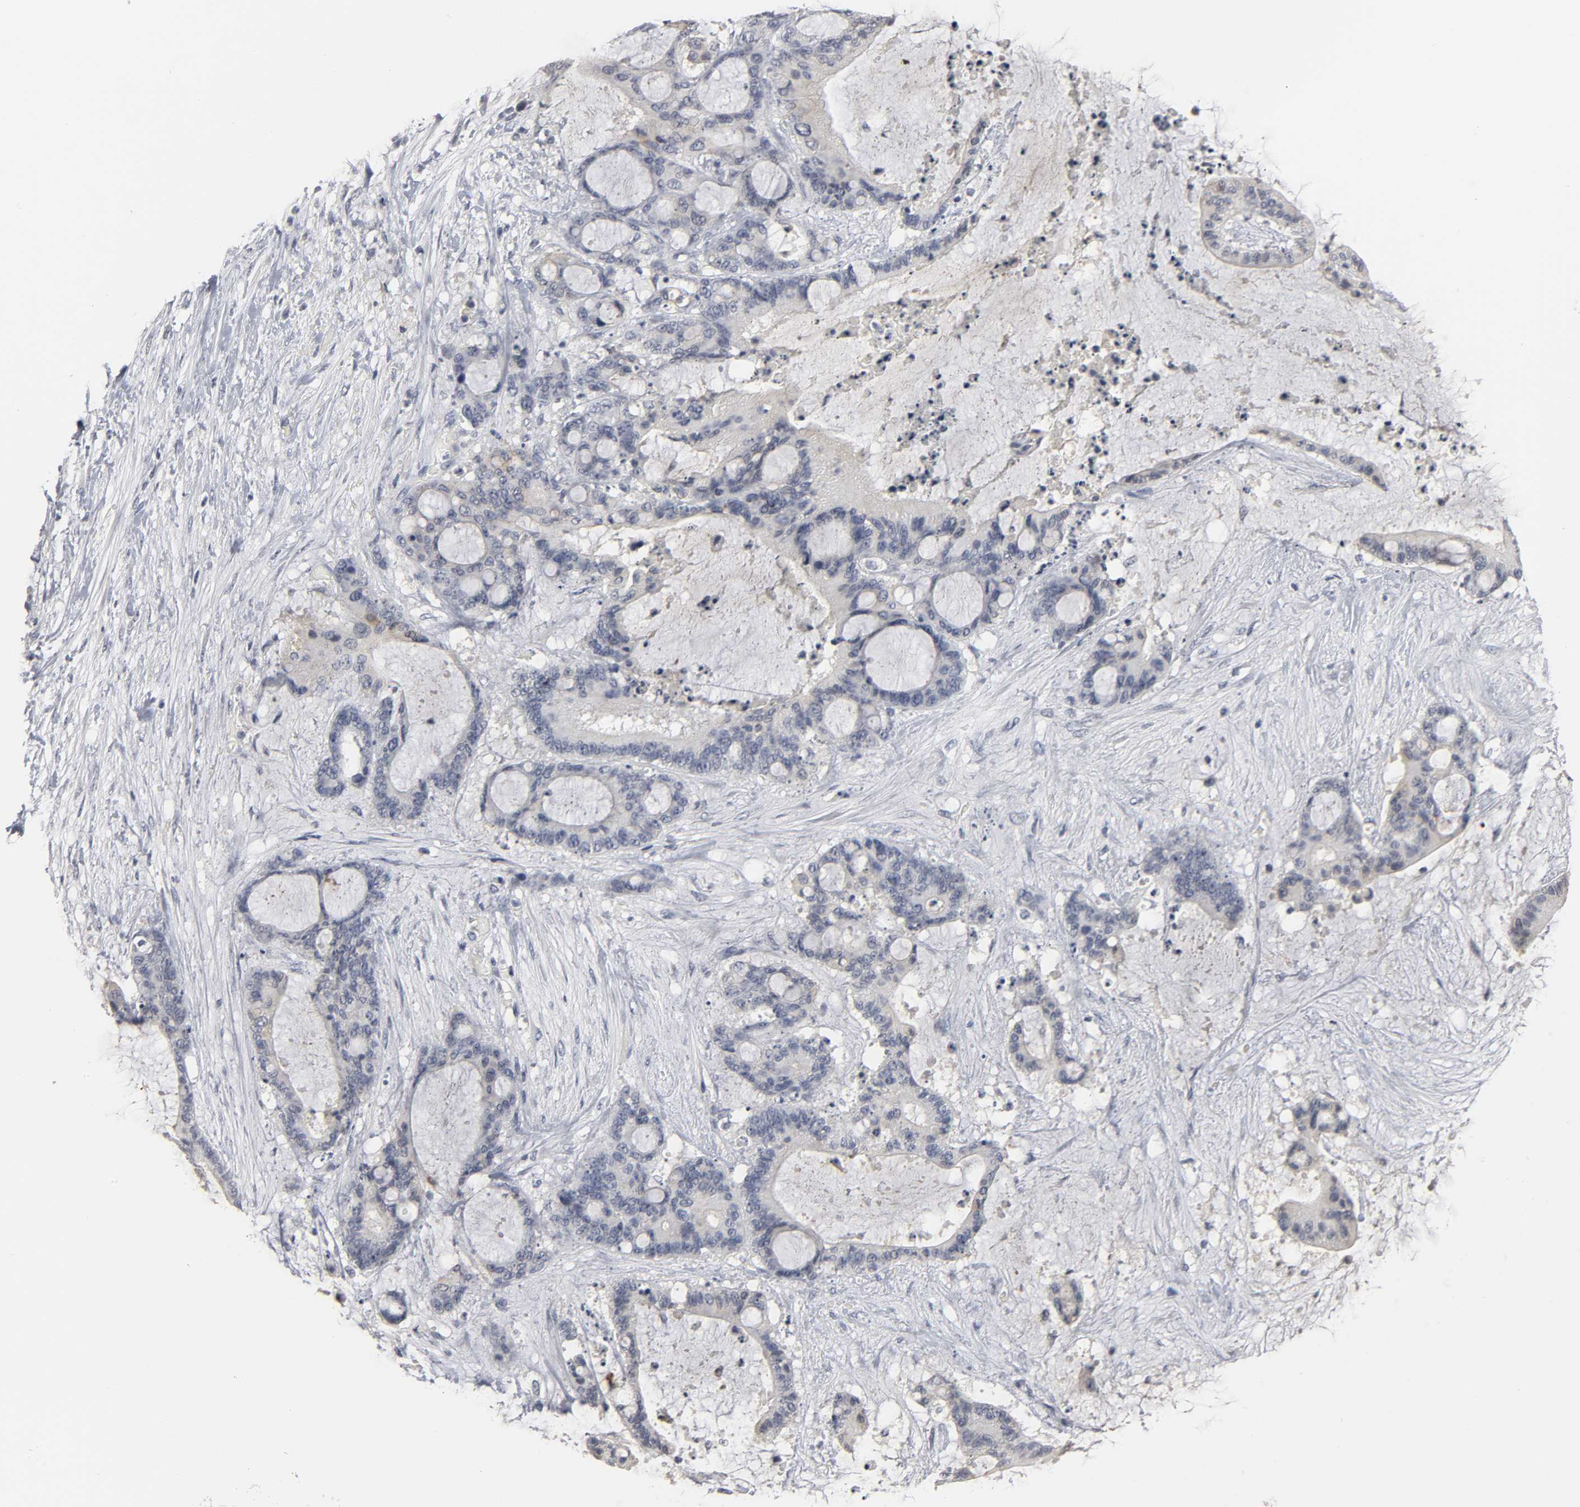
{"staining": {"intensity": "negative", "quantity": "none", "location": "none"}, "tissue": "liver cancer", "cell_type": "Tumor cells", "image_type": "cancer", "snomed": [{"axis": "morphology", "description": "Cholangiocarcinoma"}, {"axis": "topography", "description": "Liver"}], "caption": "Photomicrograph shows no significant protein positivity in tumor cells of liver cancer (cholangiocarcinoma).", "gene": "TCAP", "patient": {"sex": "female", "age": 73}}